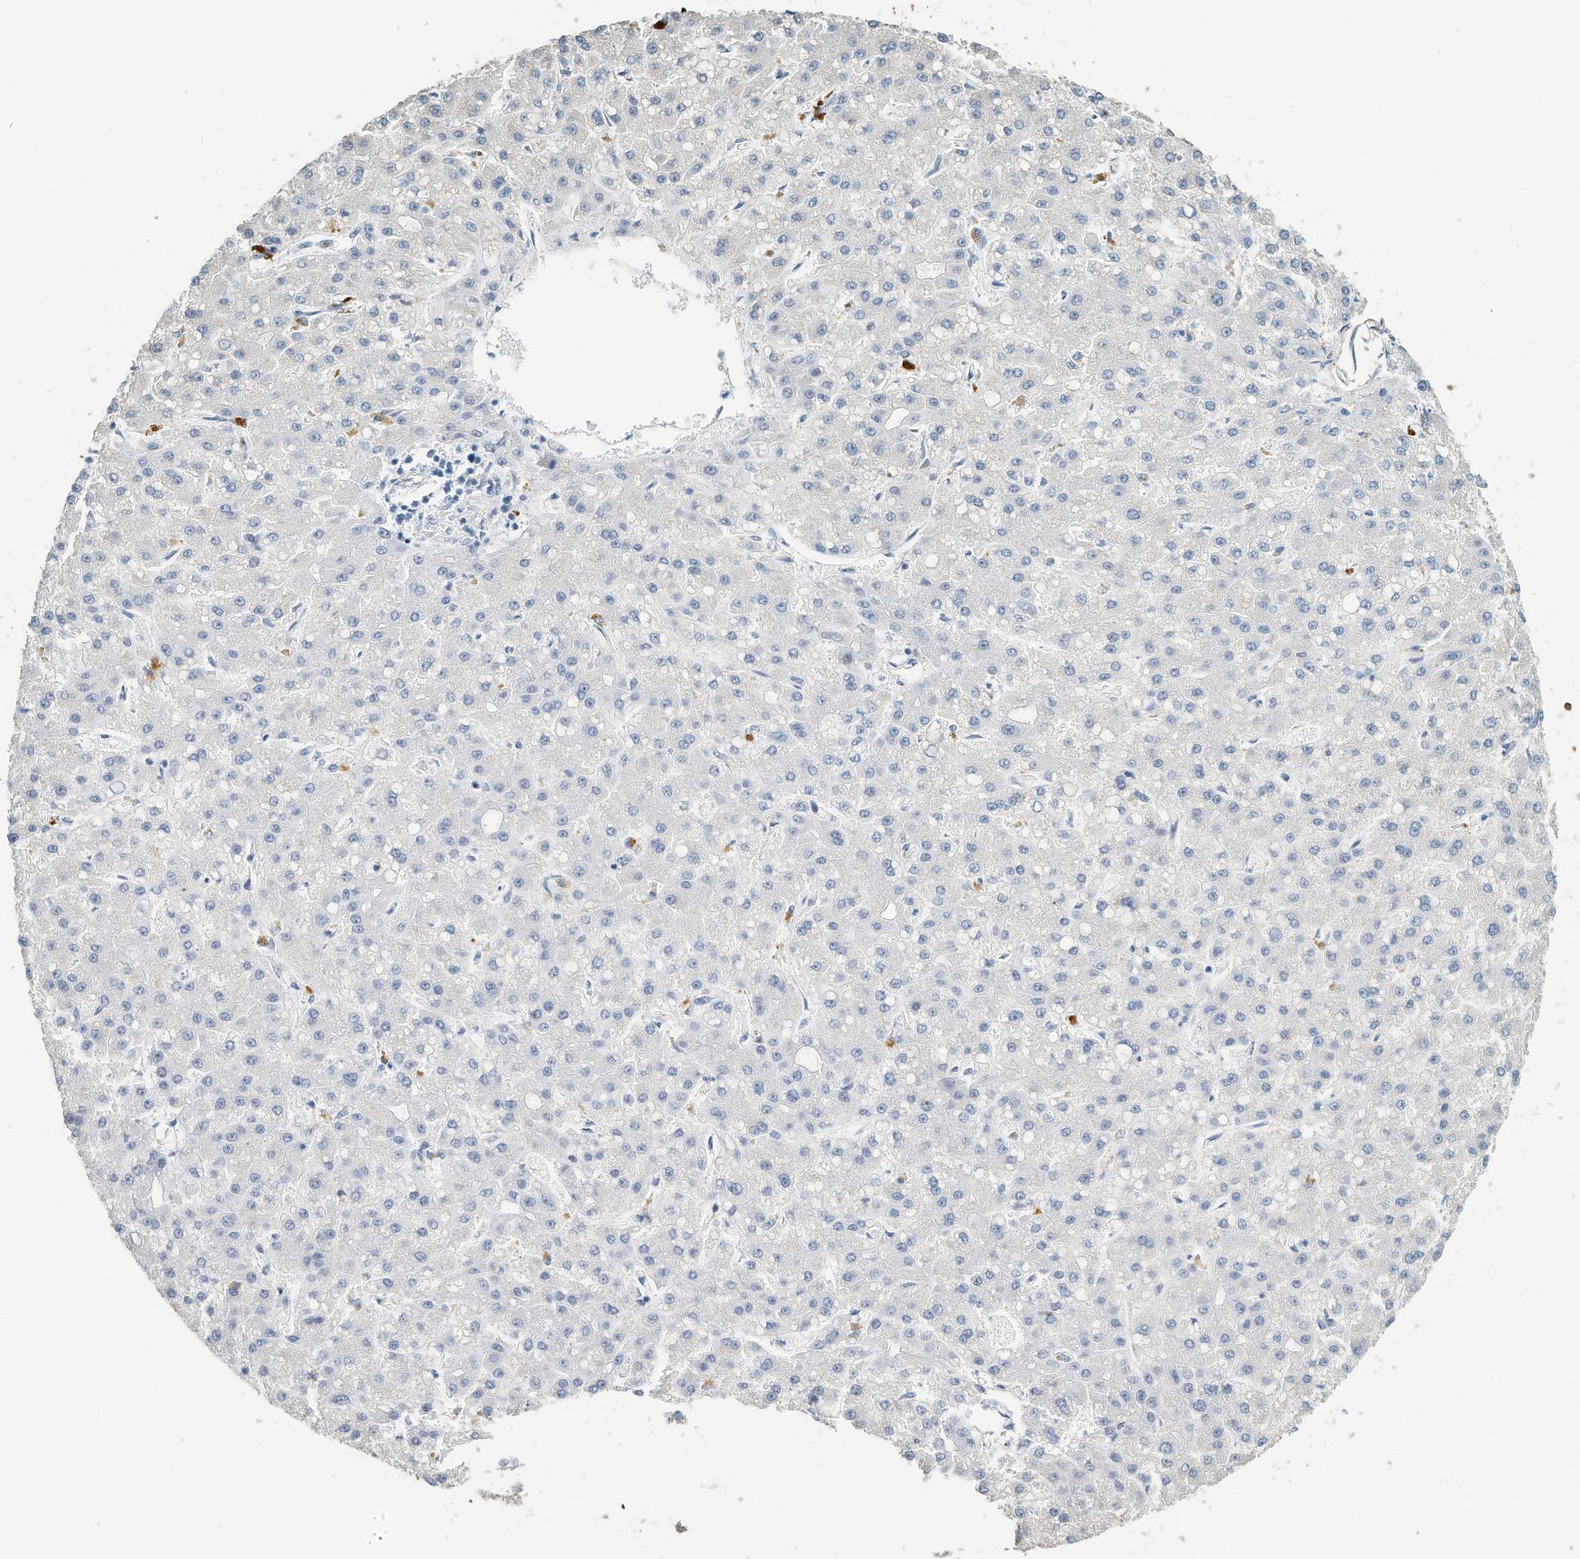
{"staining": {"intensity": "negative", "quantity": "none", "location": "none"}, "tissue": "liver cancer", "cell_type": "Tumor cells", "image_type": "cancer", "snomed": [{"axis": "morphology", "description": "Carcinoma, Hepatocellular, NOS"}, {"axis": "topography", "description": "Liver"}], "caption": "Tumor cells are negative for brown protein staining in liver hepatocellular carcinoma.", "gene": "RCAN3", "patient": {"sex": "male", "age": 67}}